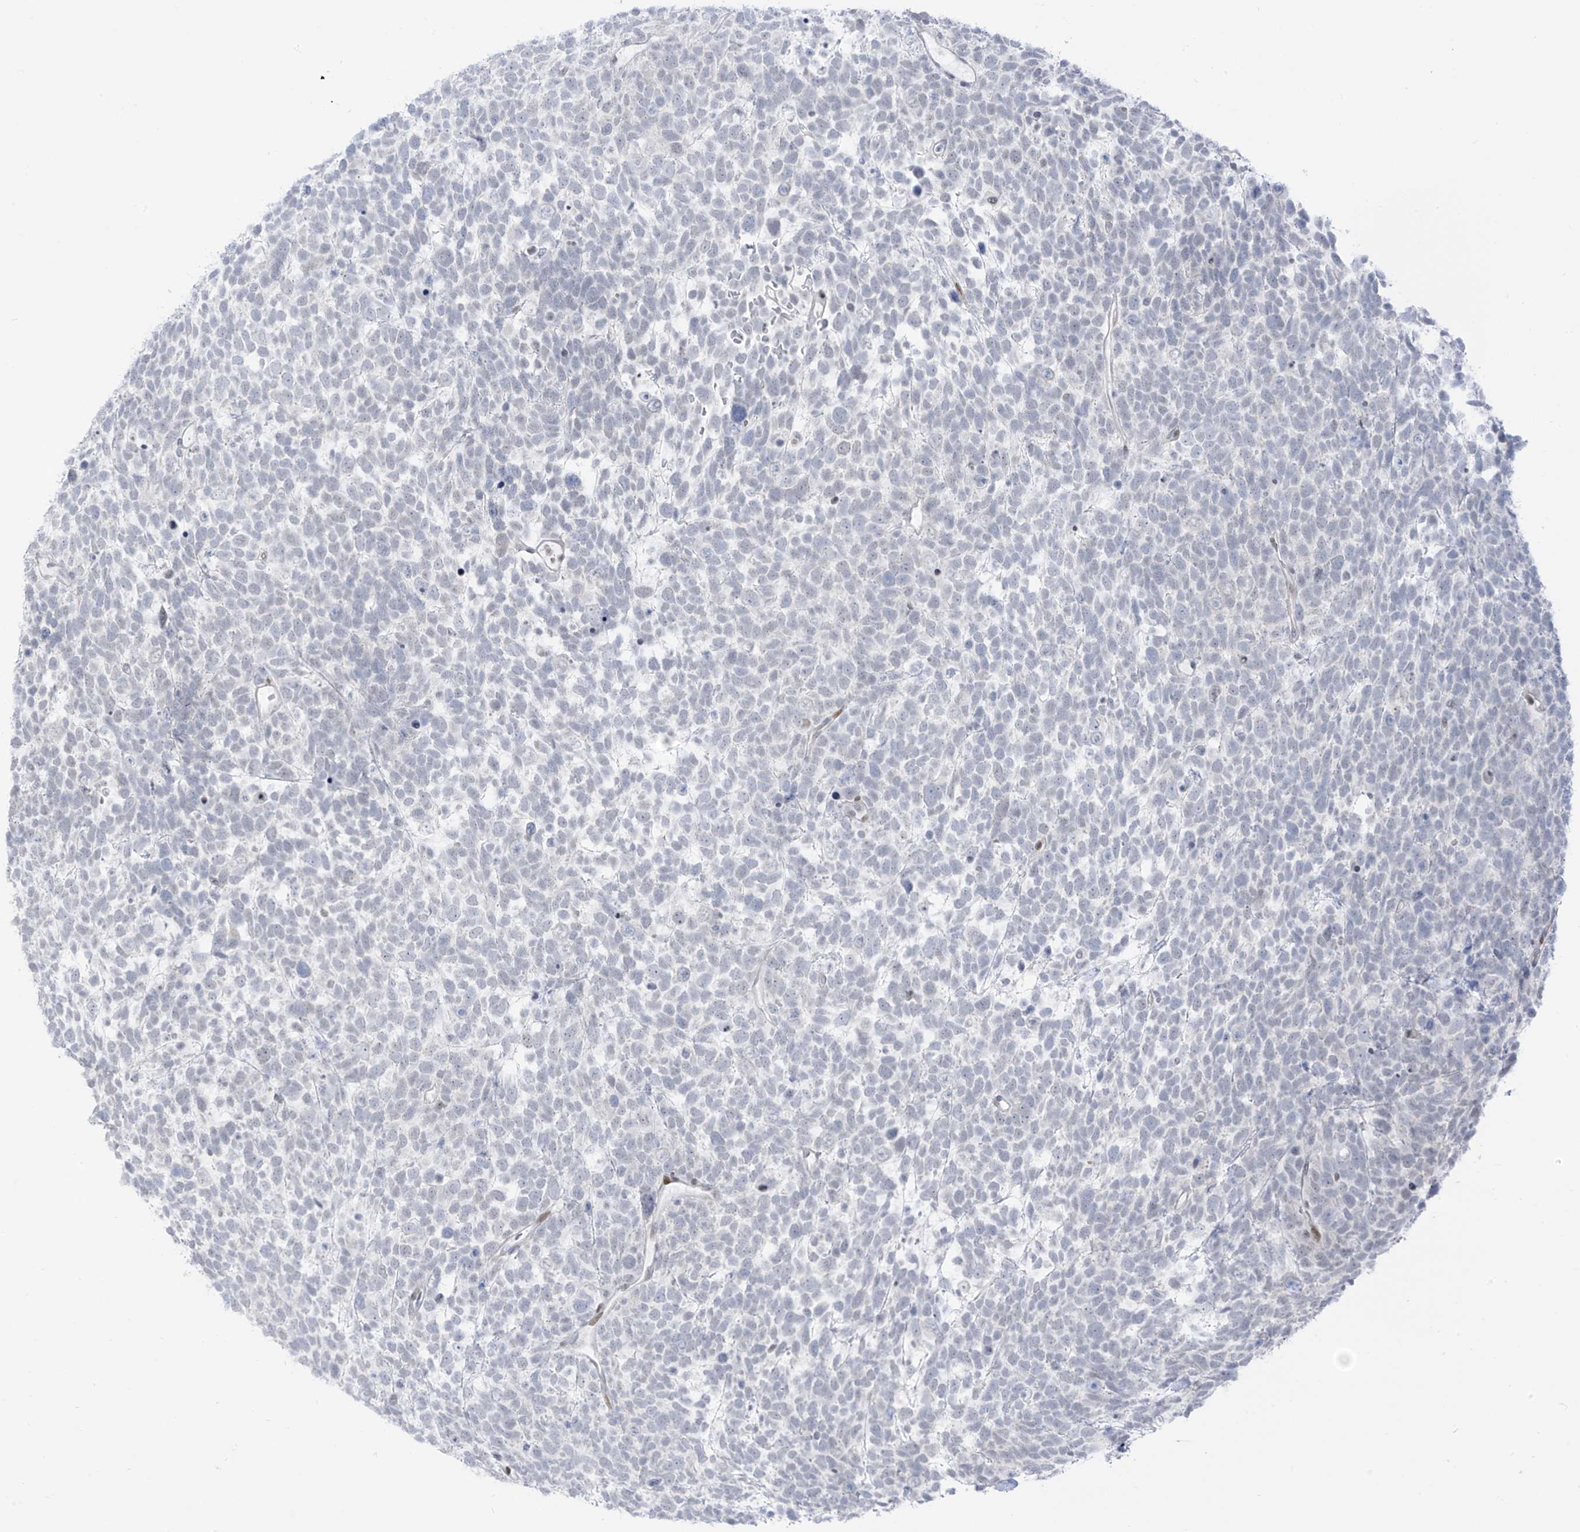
{"staining": {"intensity": "negative", "quantity": "none", "location": "none"}, "tissue": "urothelial cancer", "cell_type": "Tumor cells", "image_type": "cancer", "snomed": [{"axis": "morphology", "description": "Urothelial carcinoma, High grade"}, {"axis": "topography", "description": "Urinary bladder"}], "caption": "Tumor cells show no significant protein expression in high-grade urothelial carcinoma.", "gene": "LIN9", "patient": {"sex": "female", "age": 82}}